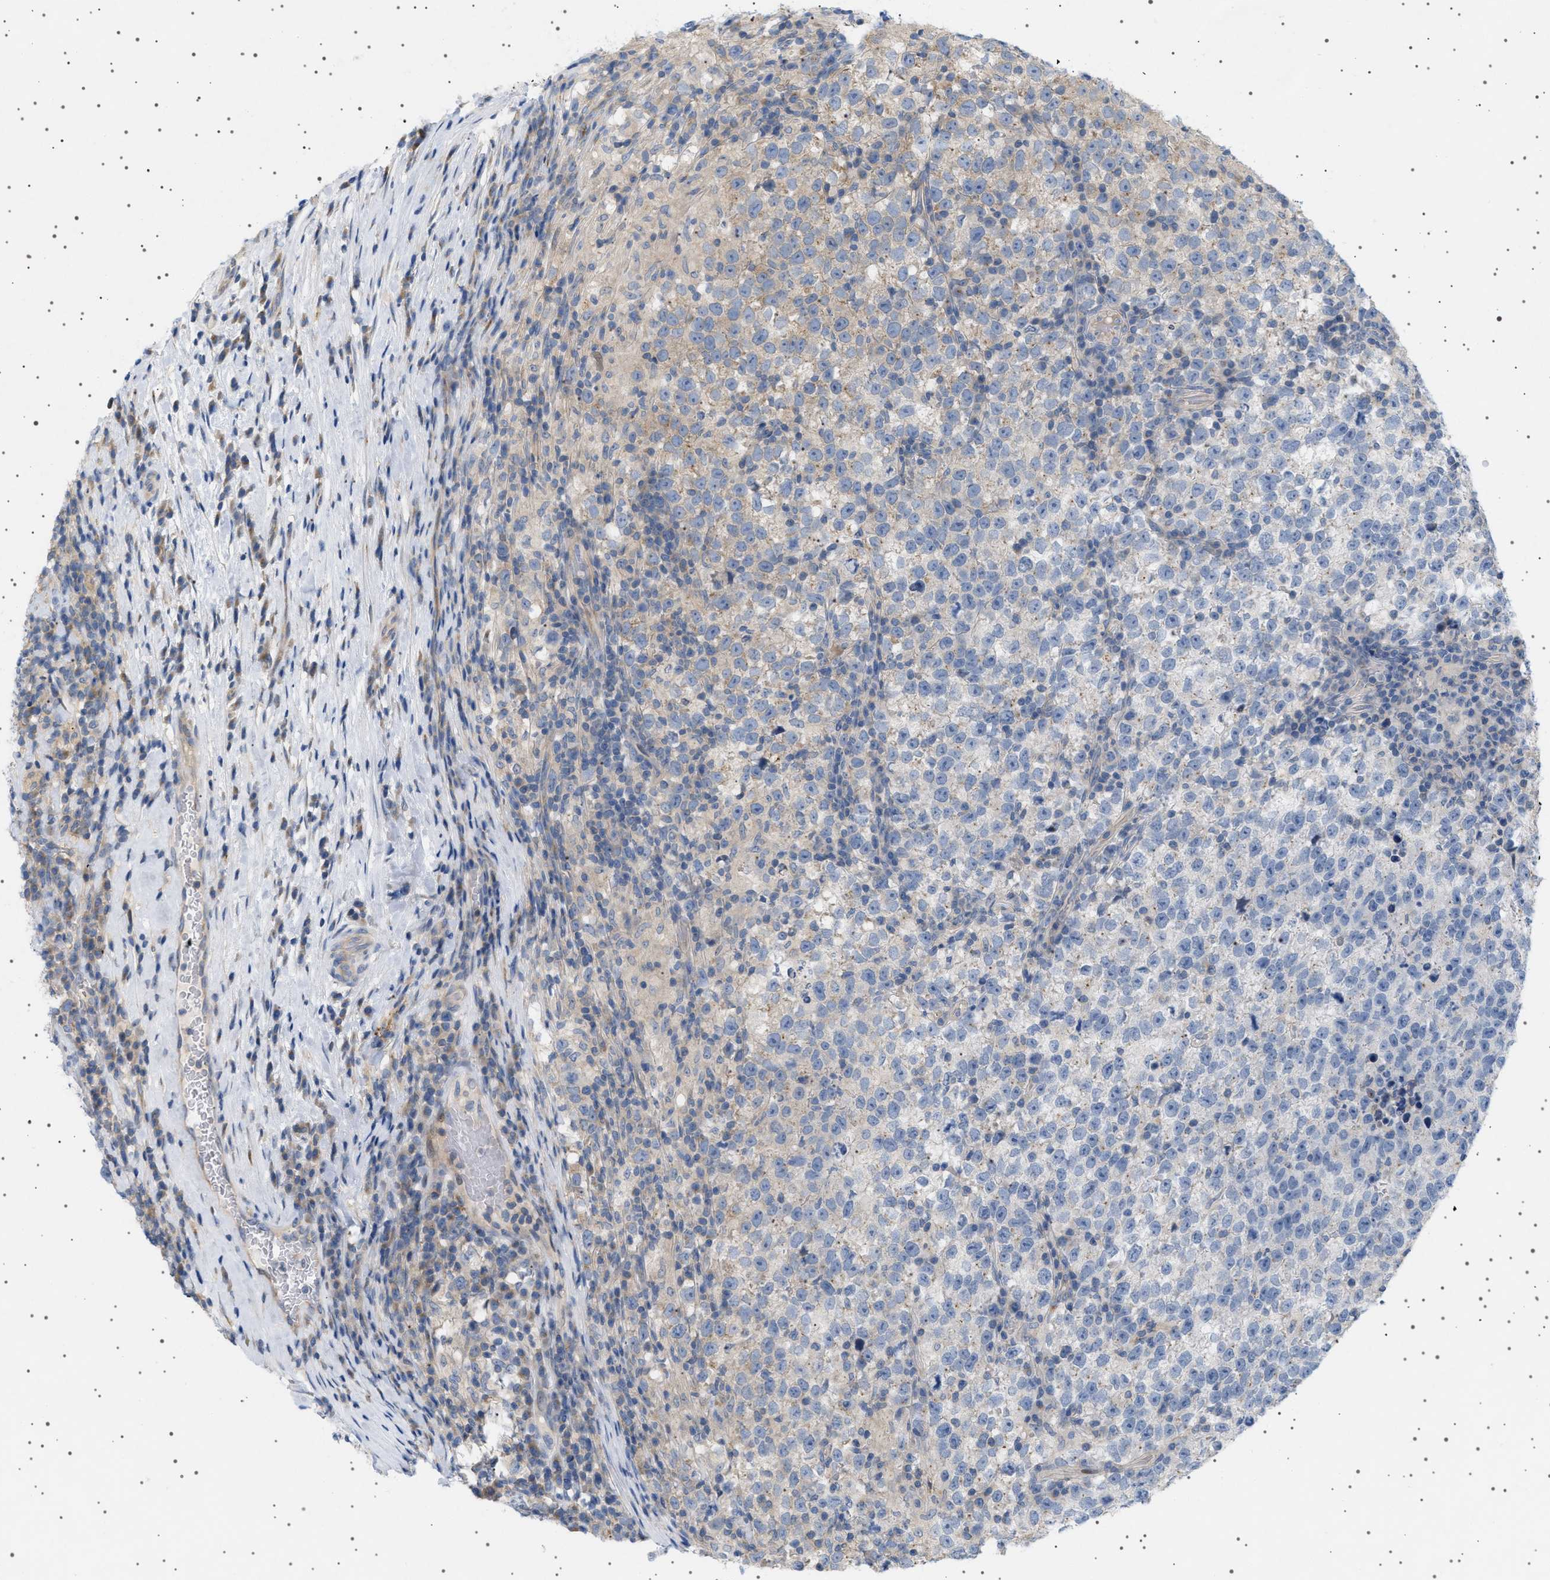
{"staining": {"intensity": "weak", "quantity": "<25%", "location": "cytoplasmic/membranous"}, "tissue": "testis cancer", "cell_type": "Tumor cells", "image_type": "cancer", "snomed": [{"axis": "morphology", "description": "Normal tissue, NOS"}, {"axis": "morphology", "description": "Seminoma, NOS"}, {"axis": "topography", "description": "Testis"}], "caption": "Testis cancer (seminoma) stained for a protein using immunohistochemistry displays no staining tumor cells.", "gene": "ADCY10", "patient": {"sex": "male", "age": 43}}